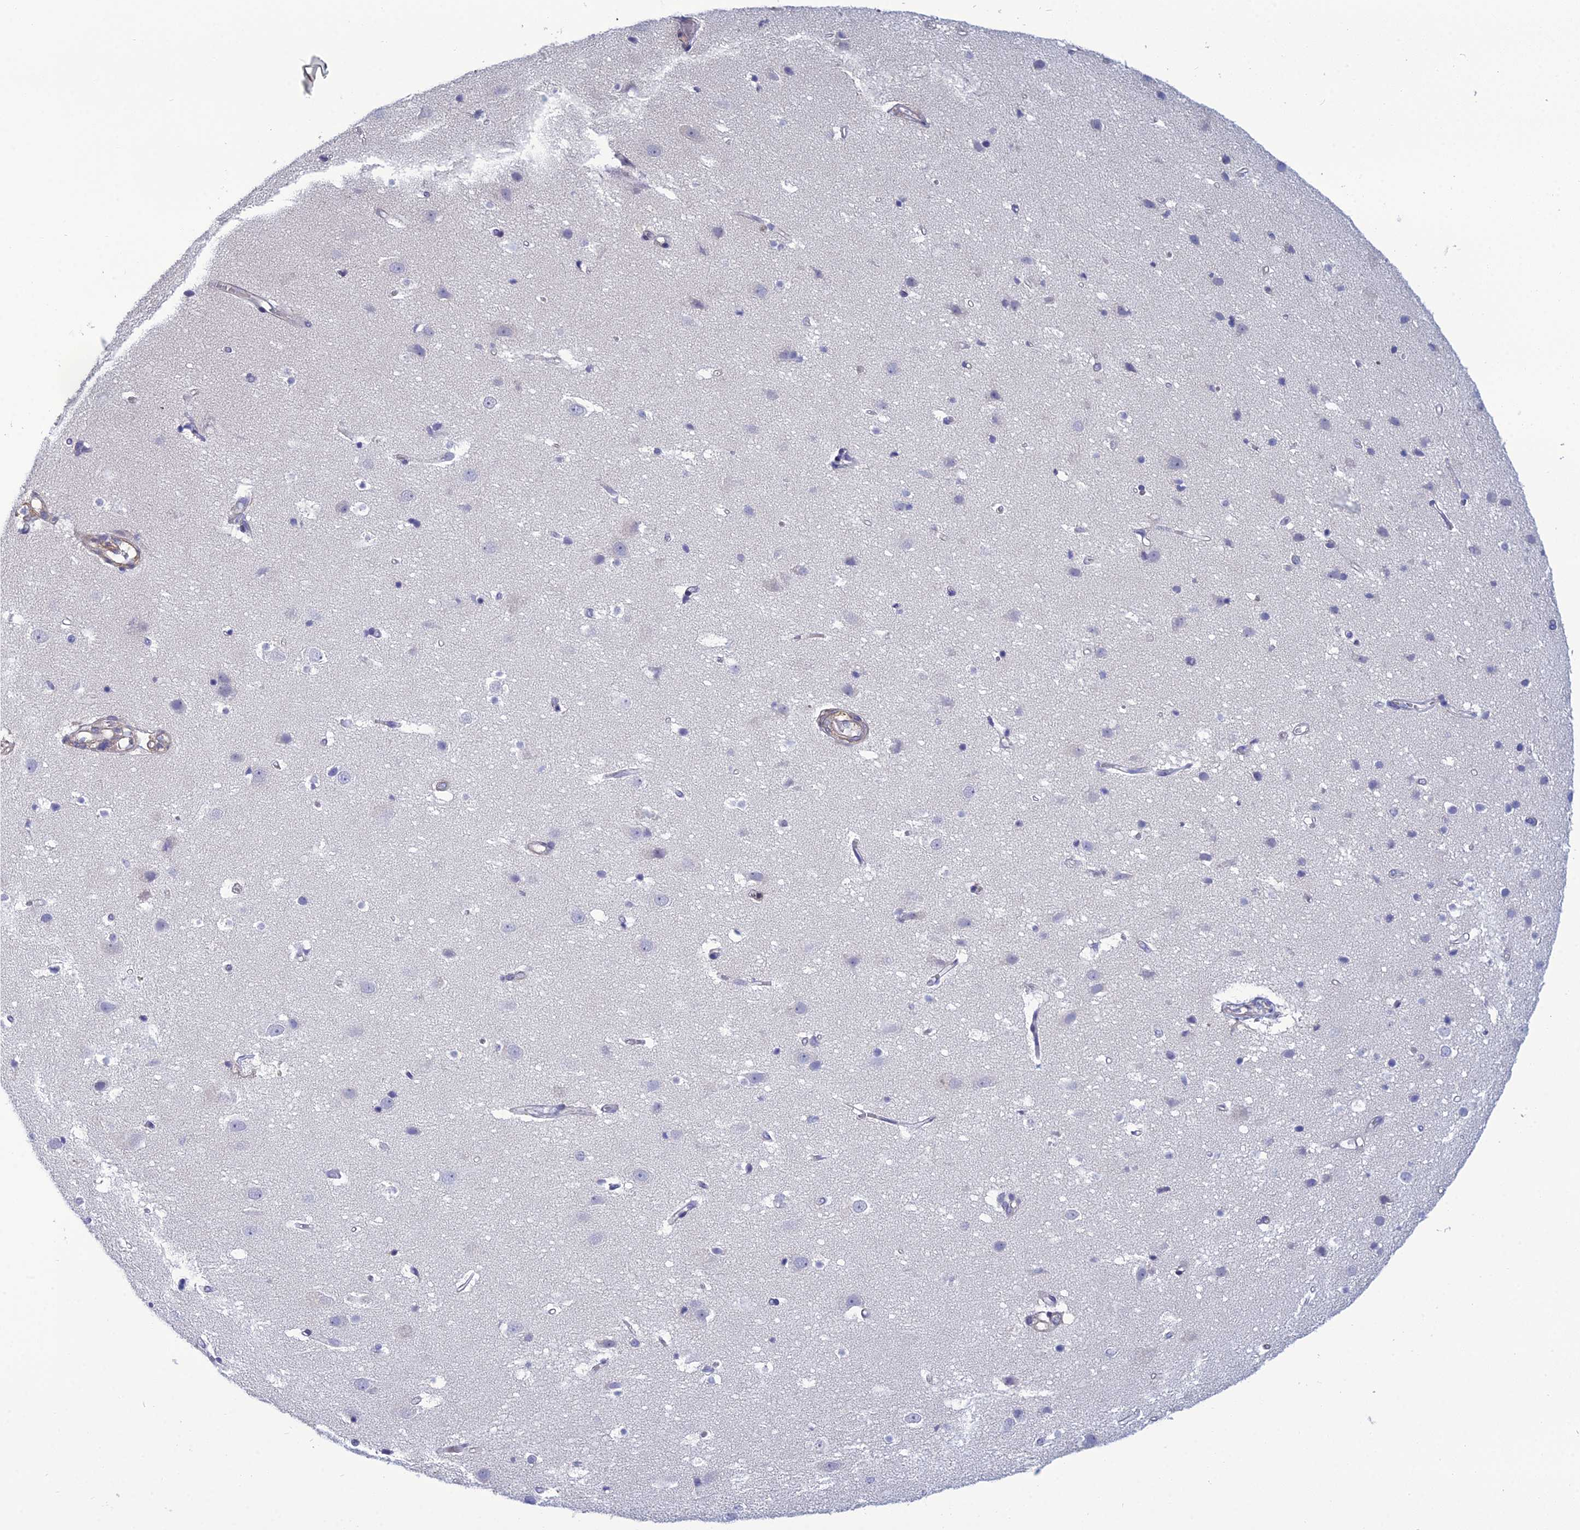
{"staining": {"intensity": "moderate", "quantity": "<25%", "location": "cytoplasmic/membranous"}, "tissue": "cerebral cortex", "cell_type": "Endothelial cells", "image_type": "normal", "snomed": [{"axis": "morphology", "description": "Normal tissue, NOS"}, {"axis": "topography", "description": "Cerebral cortex"}], "caption": "Protein analysis of normal cerebral cortex displays moderate cytoplasmic/membranous staining in about <25% of endothelial cells.", "gene": "LZTS2", "patient": {"sex": "male", "age": 54}}